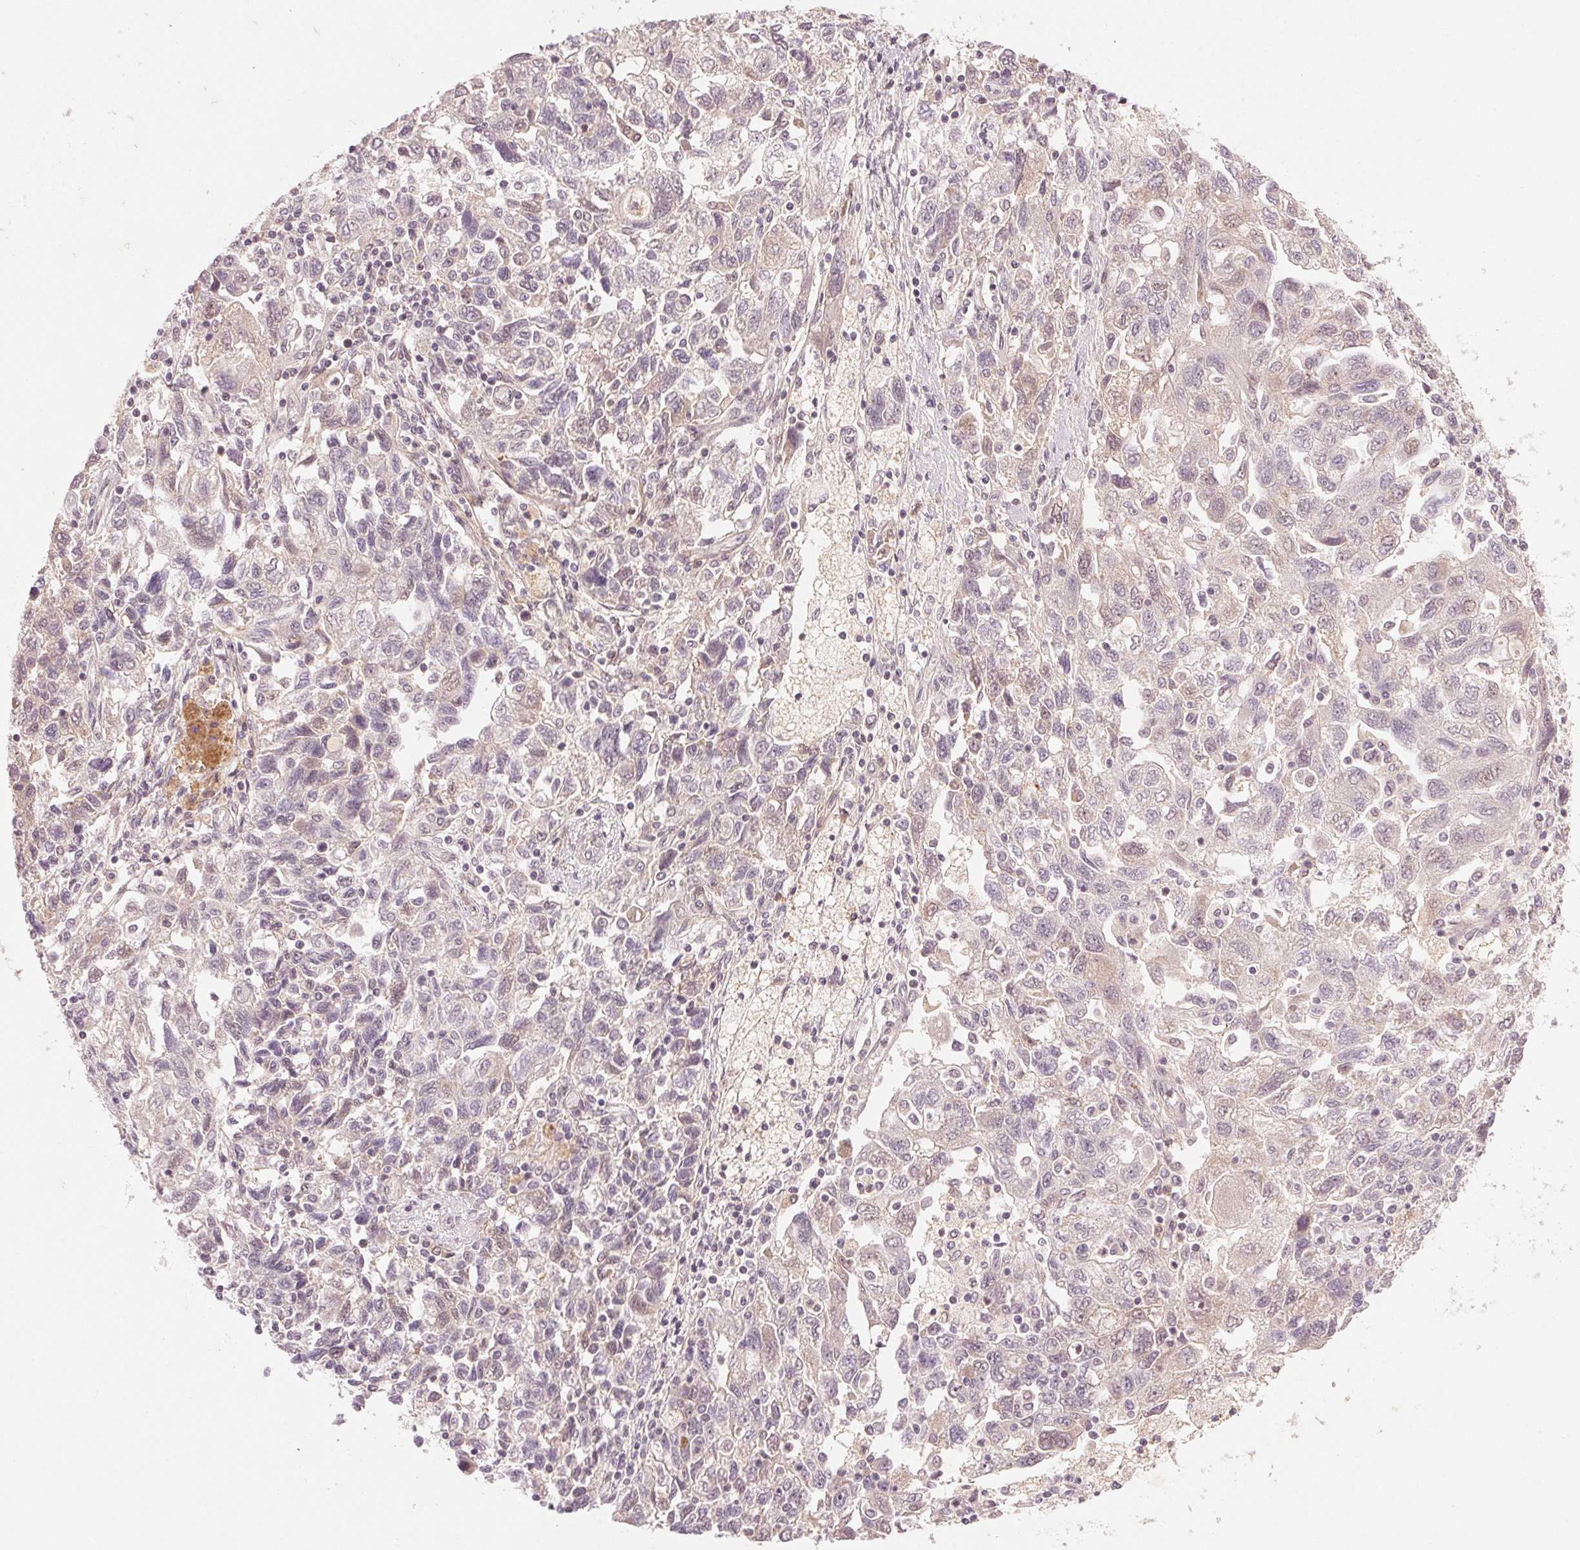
{"staining": {"intensity": "negative", "quantity": "none", "location": "none"}, "tissue": "ovarian cancer", "cell_type": "Tumor cells", "image_type": "cancer", "snomed": [{"axis": "morphology", "description": "Carcinoma, NOS"}, {"axis": "morphology", "description": "Cystadenocarcinoma, serous, NOS"}, {"axis": "topography", "description": "Ovary"}], "caption": "An image of human ovarian cancer (serous cystadenocarcinoma) is negative for staining in tumor cells.", "gene": "TUB", "patient": {"sex": "female", "age": 69}}